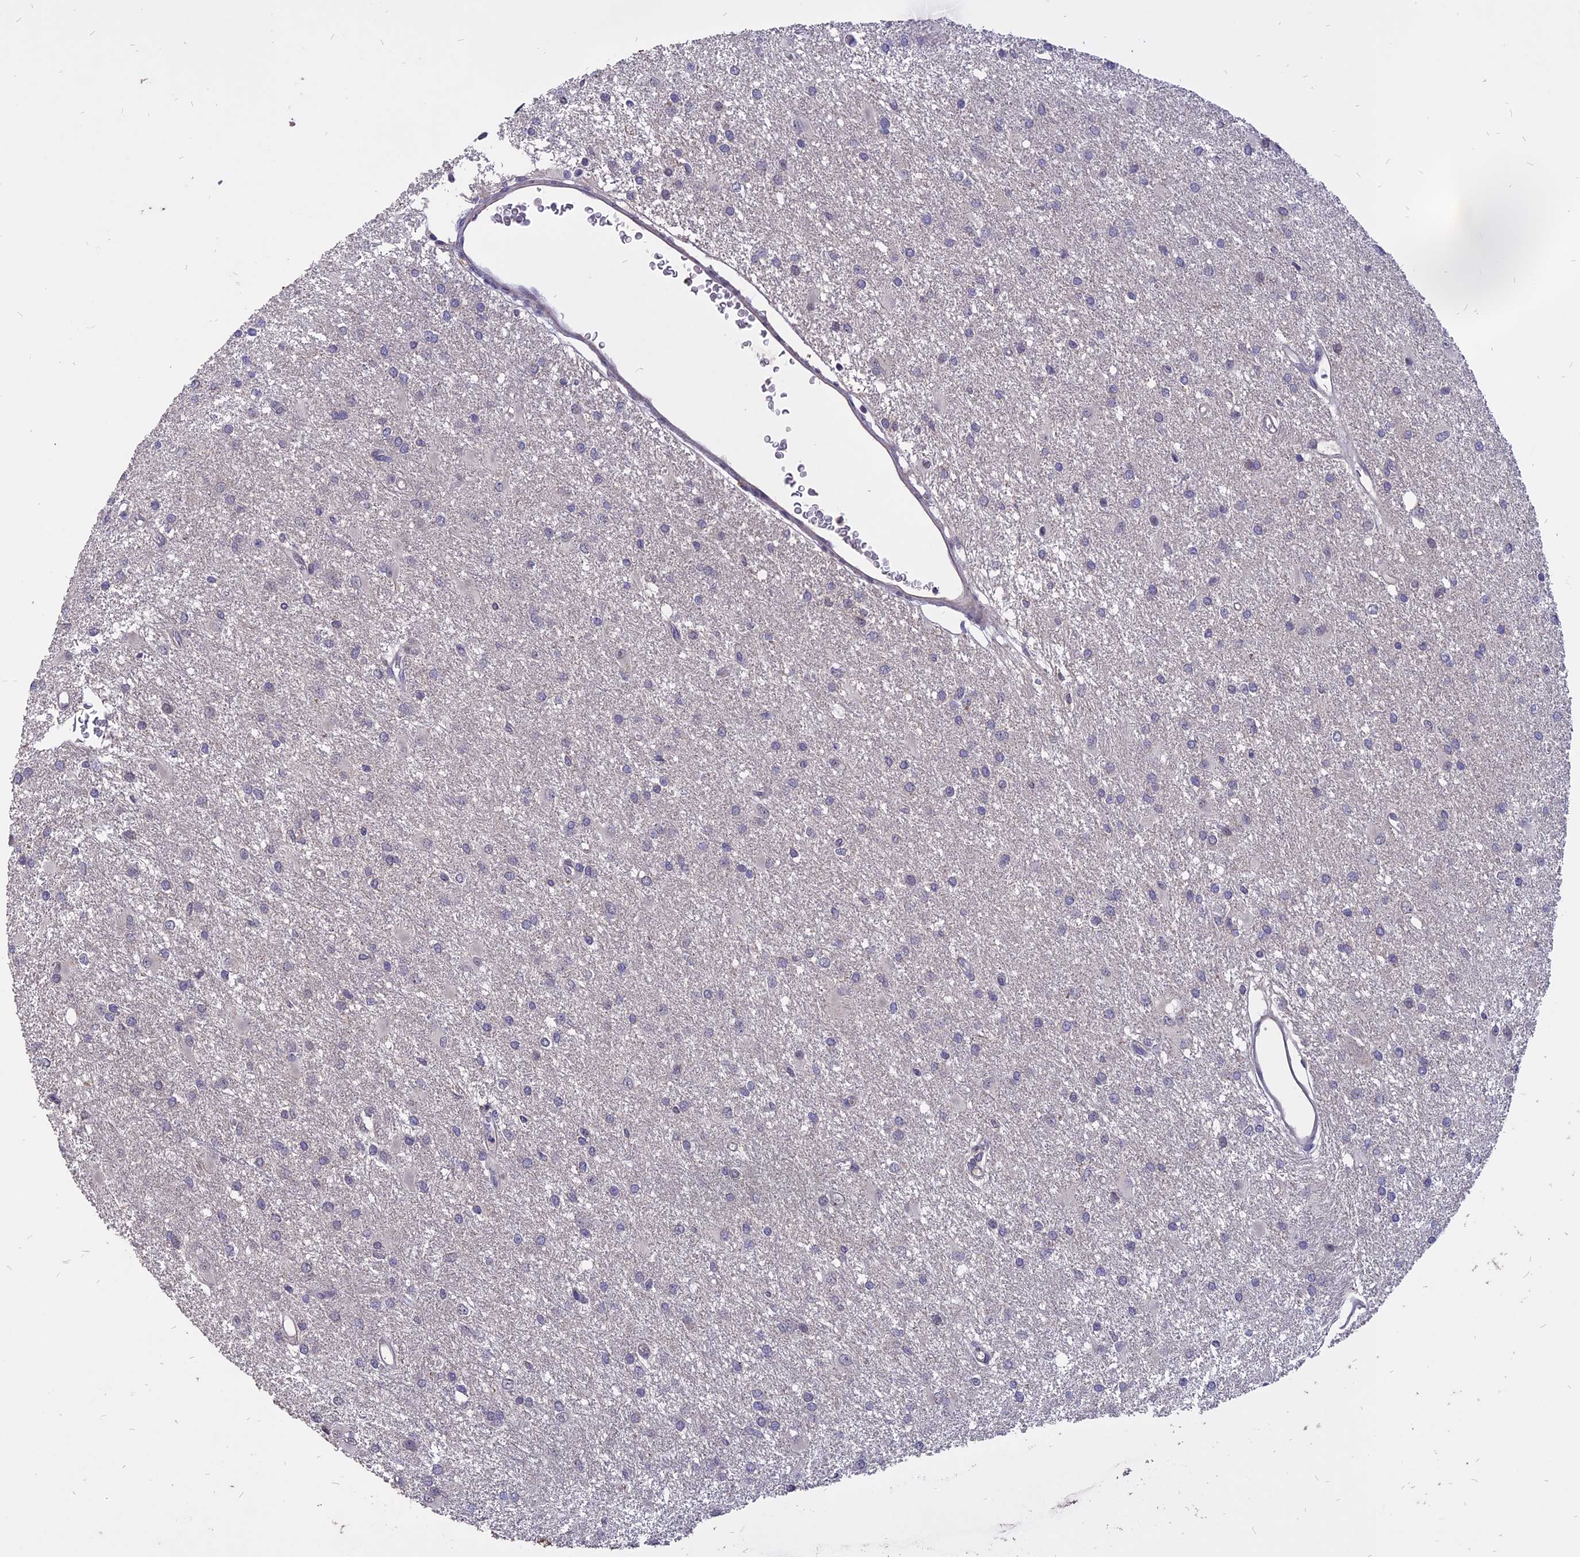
{"staining": {"intensity": "negative", "quantity": "none", "location": "none"}, "tissue": "glioma", "cell_type": "Tumor cells", "image_type": "cancer", "snomed": [{"axis": "morphology", "description": "Glioma, malignant, High grade"}, {"axis": "topography", "description": "Brain"}], "caption": "Tumor cells are negative for protein expression in human glioma.", "gene": "TMEM263", "patient": {"sex": "female", "age": 50}}